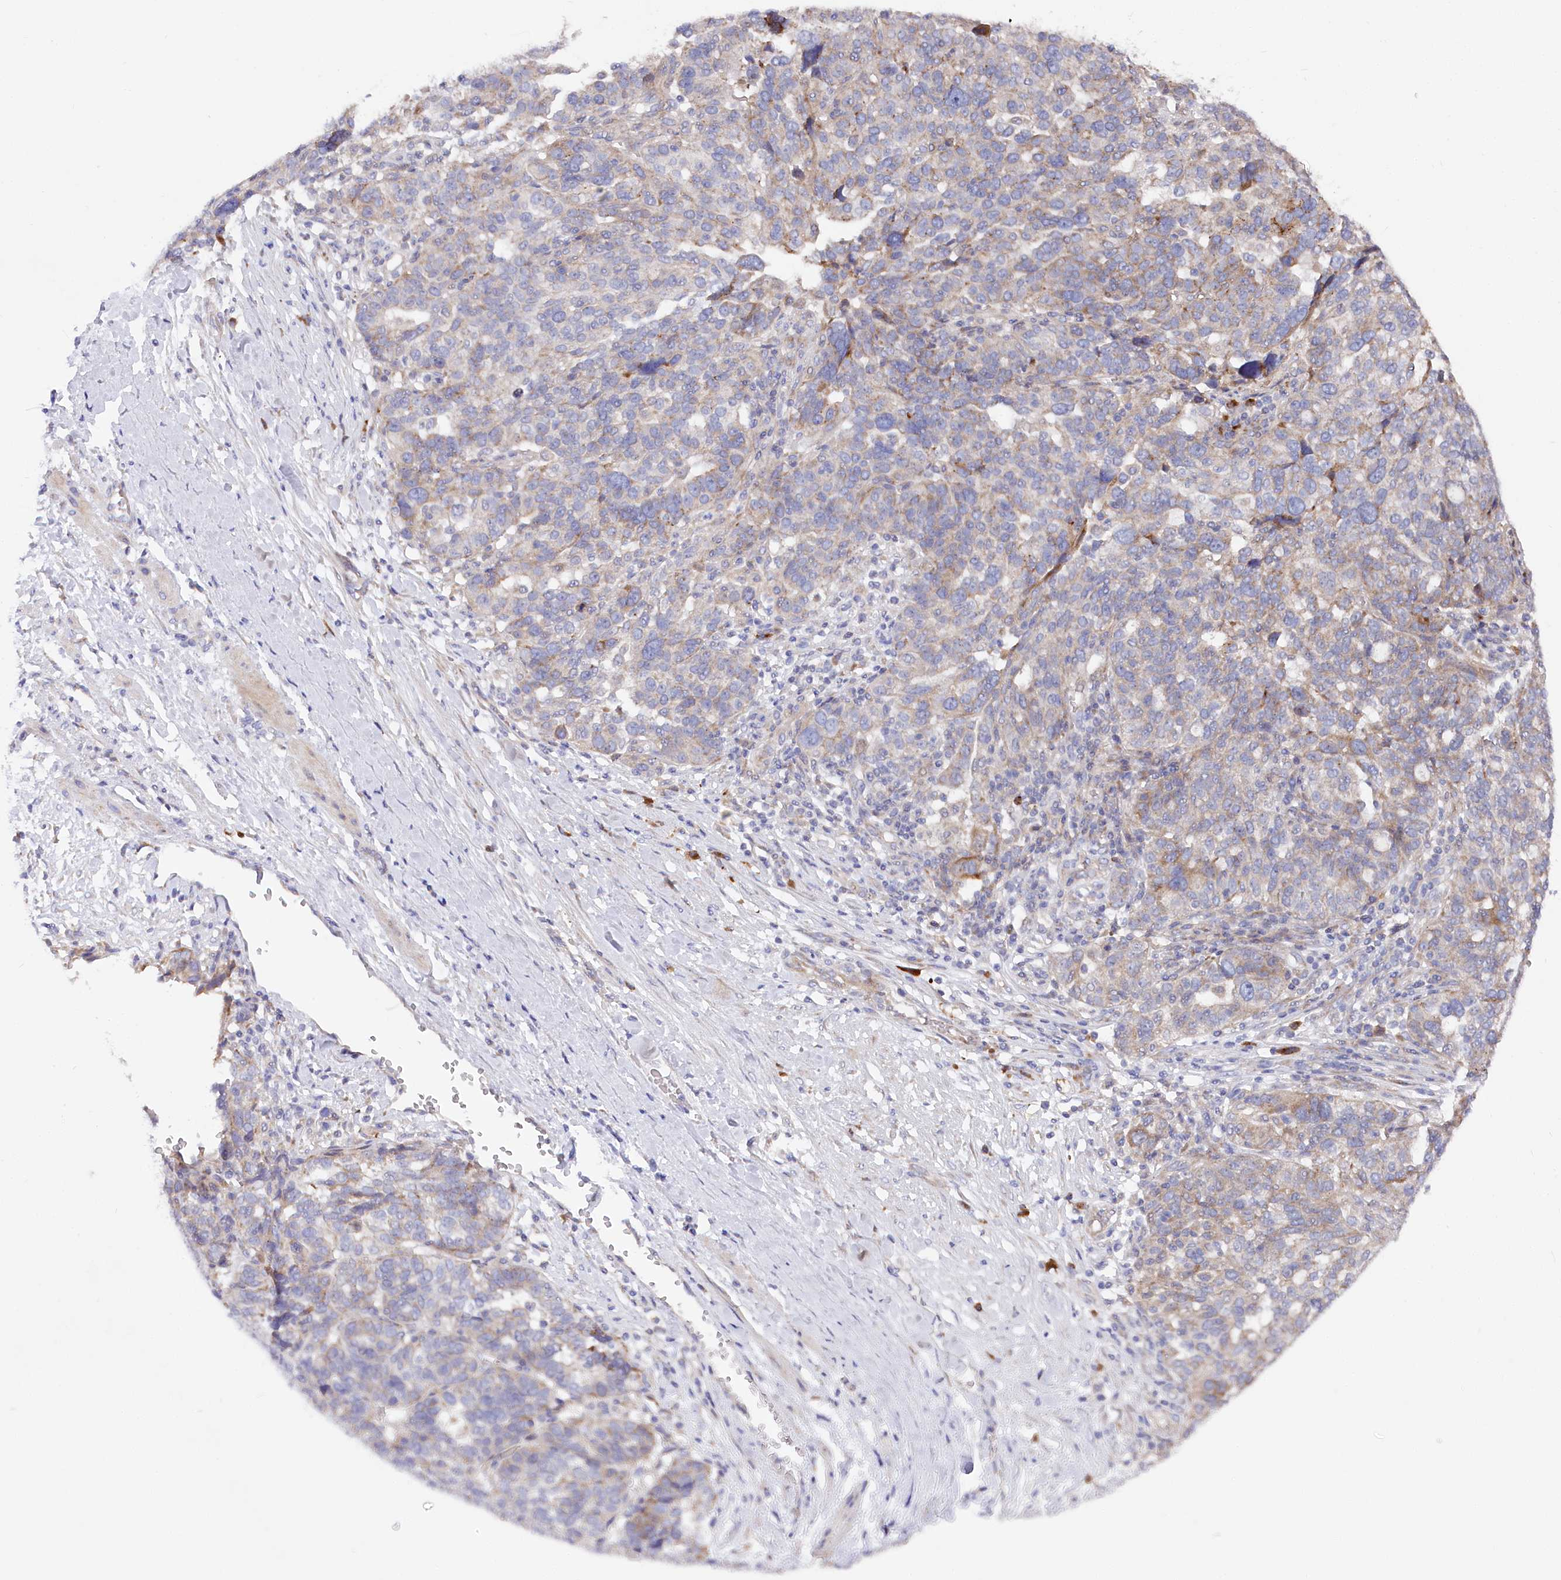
{"staining": {"intensity": "weak", "quantity": "25%-75%", "location": "cytoplasmic/membranous"}, "tissue": "ovarian cancer", "cell_type": "Tumor cells", "image_type": "cancer", "snomed": [{"axis": "morphology", "description": "Cystadenocarcinoma, serous, NOS"}, {"axis": "topography", "description": "Ovary"}], "caption": "A high-resolution photomicrograph shows immunohistochemistry (IHC) staining of ovarian serous cystadenocarcinoma, which shows weak cytoplasmic/membranous positivity in about 25%-75% of tumor cells. Immunohistochemistry (ihc) stains the protein of interest in brown and the nuclei are stained blue.", "gene": "POGLUT1", "patient": {"sex": "female", "age": 59}}